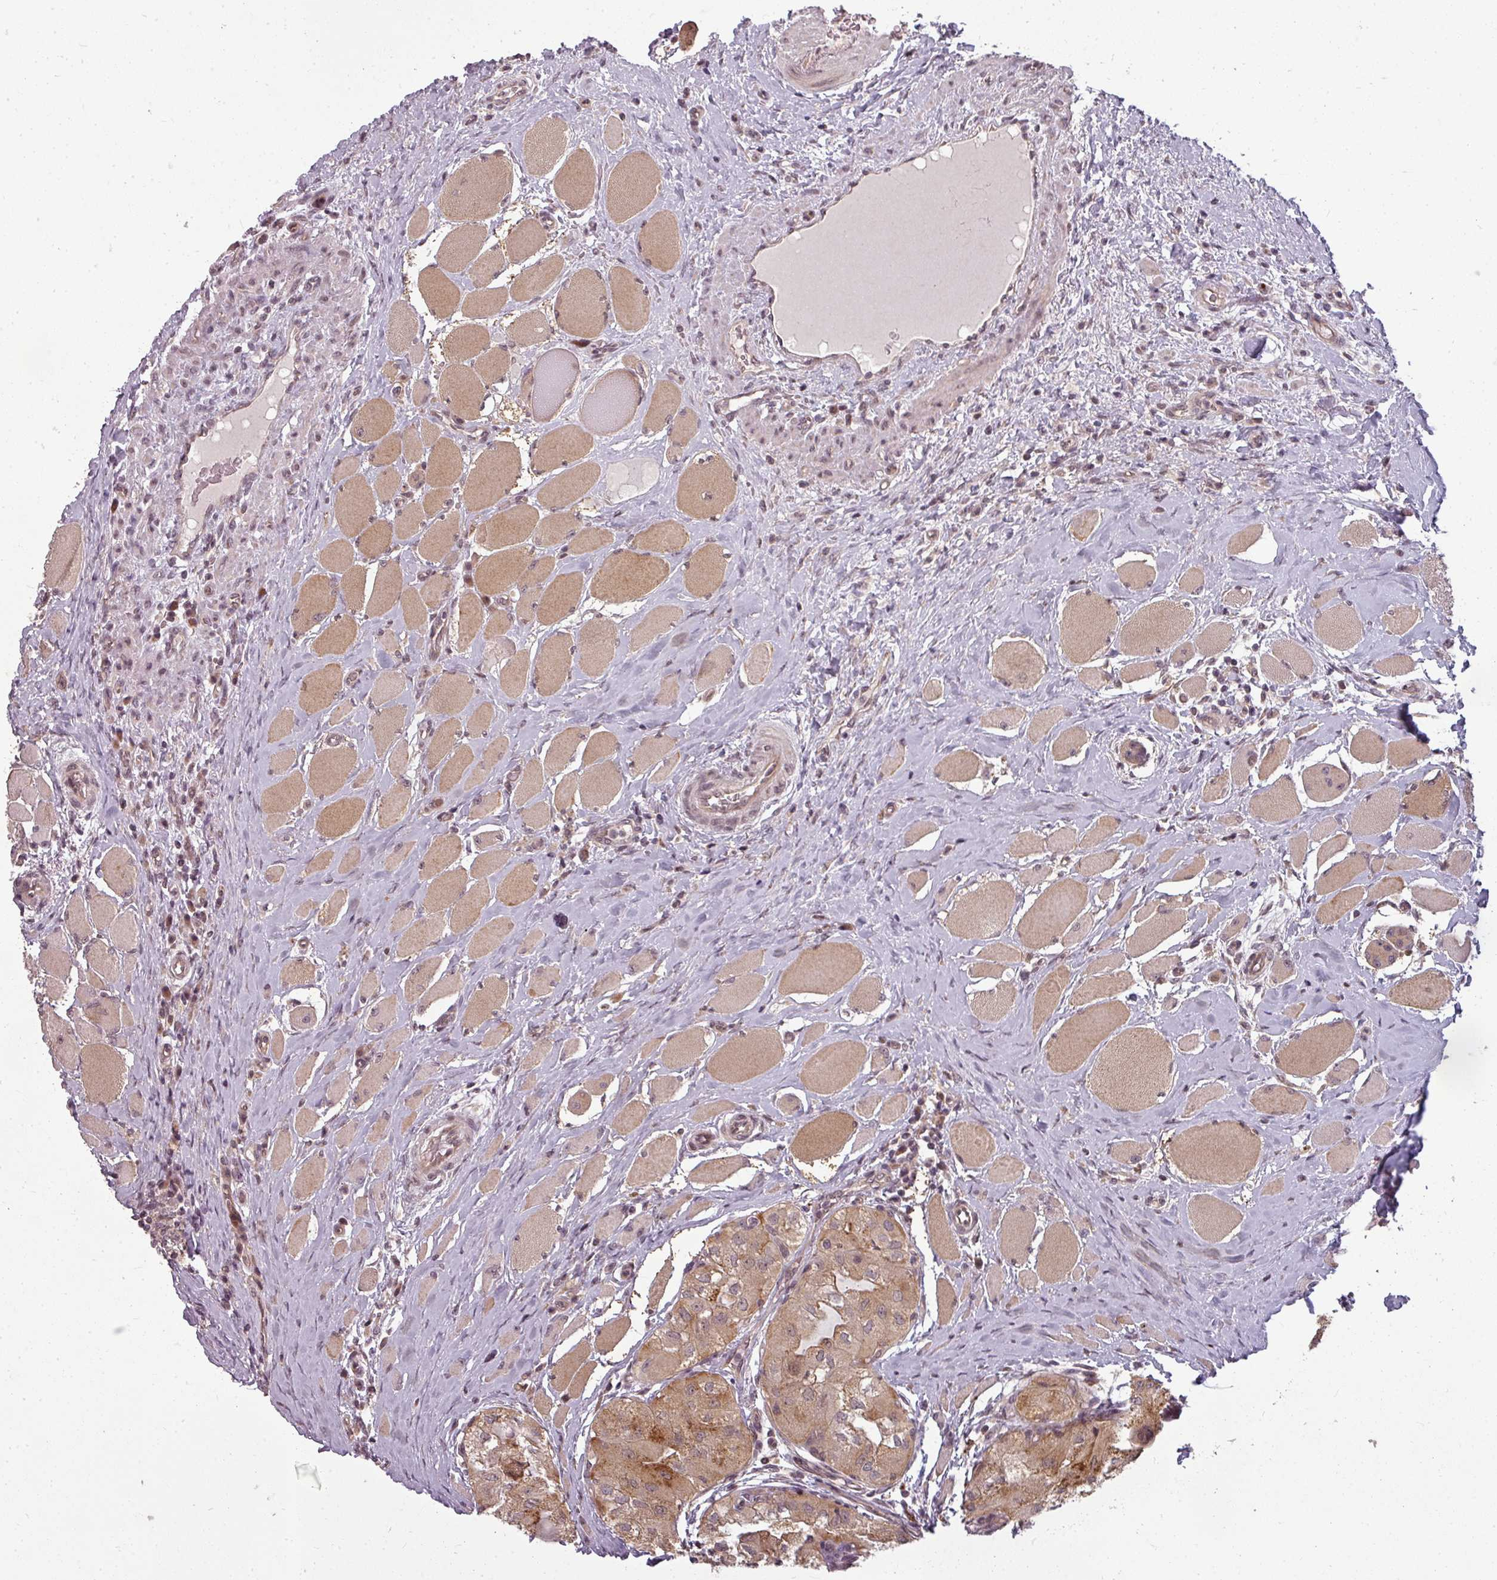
{"staining": {"intensity": "moderate", "quantity": ">75%", "location": "cytoplasmic/membranous"}, "tissue": "thyroid cancer", "cell_type": "Tumor cells", "image_type": "cancer", "snomed": [{"axis": "morphology", "description": "Papillary adenocarcinoma, NOS"}, {"axis": "topography", "description": "Thyroid gland"}], "caption": "Tumor cells reveal medium levels of moderate cytoplasmic/membranous staining in about >75% of cells in human thyroid cancer. The protein of interest is shown in brown color, while the nuclei are stained blue.", "gene": "CLIC1", "patient": {"sex": "female", "age": 59}}